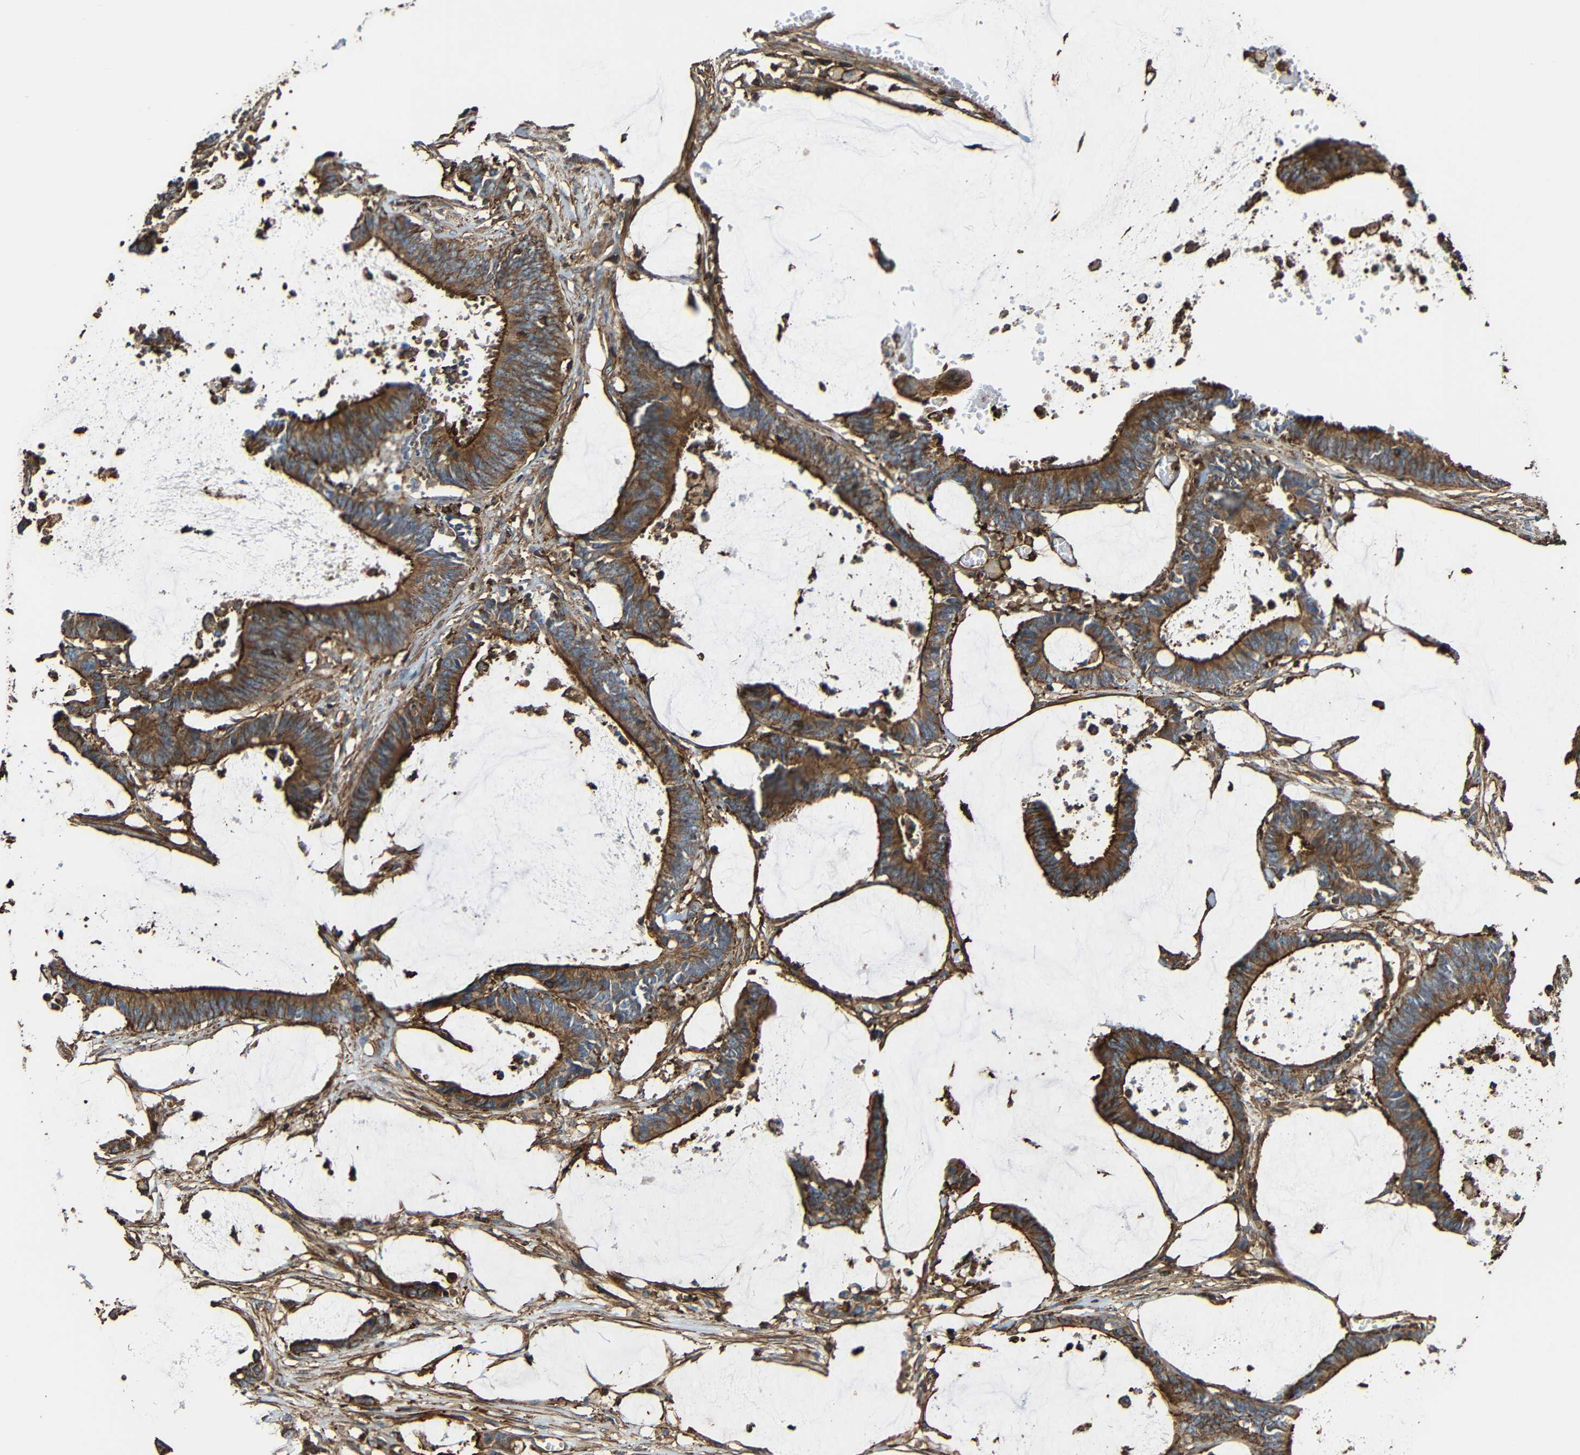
{"staining": {"intensity": "moderate", "quantity": ">75%", "location": "cytoplasmic/membranous"}, "tissue": "colorectal cancer", "cell_type": "Tumor cells", "image_type": "cancer", "snomed": [{"axis": "morphology", "description": "Adenocarcinoma, NOS"}, {"axis": "topography", "description": "Rectum"}], "caption": "Moderate cytoplasmic/membranous expression is identified in about >75% of tumor cells in adenocarcinoma (colorectal).", "gene": "RHOT2", "patient": {"sex": "female", "age": 66}}